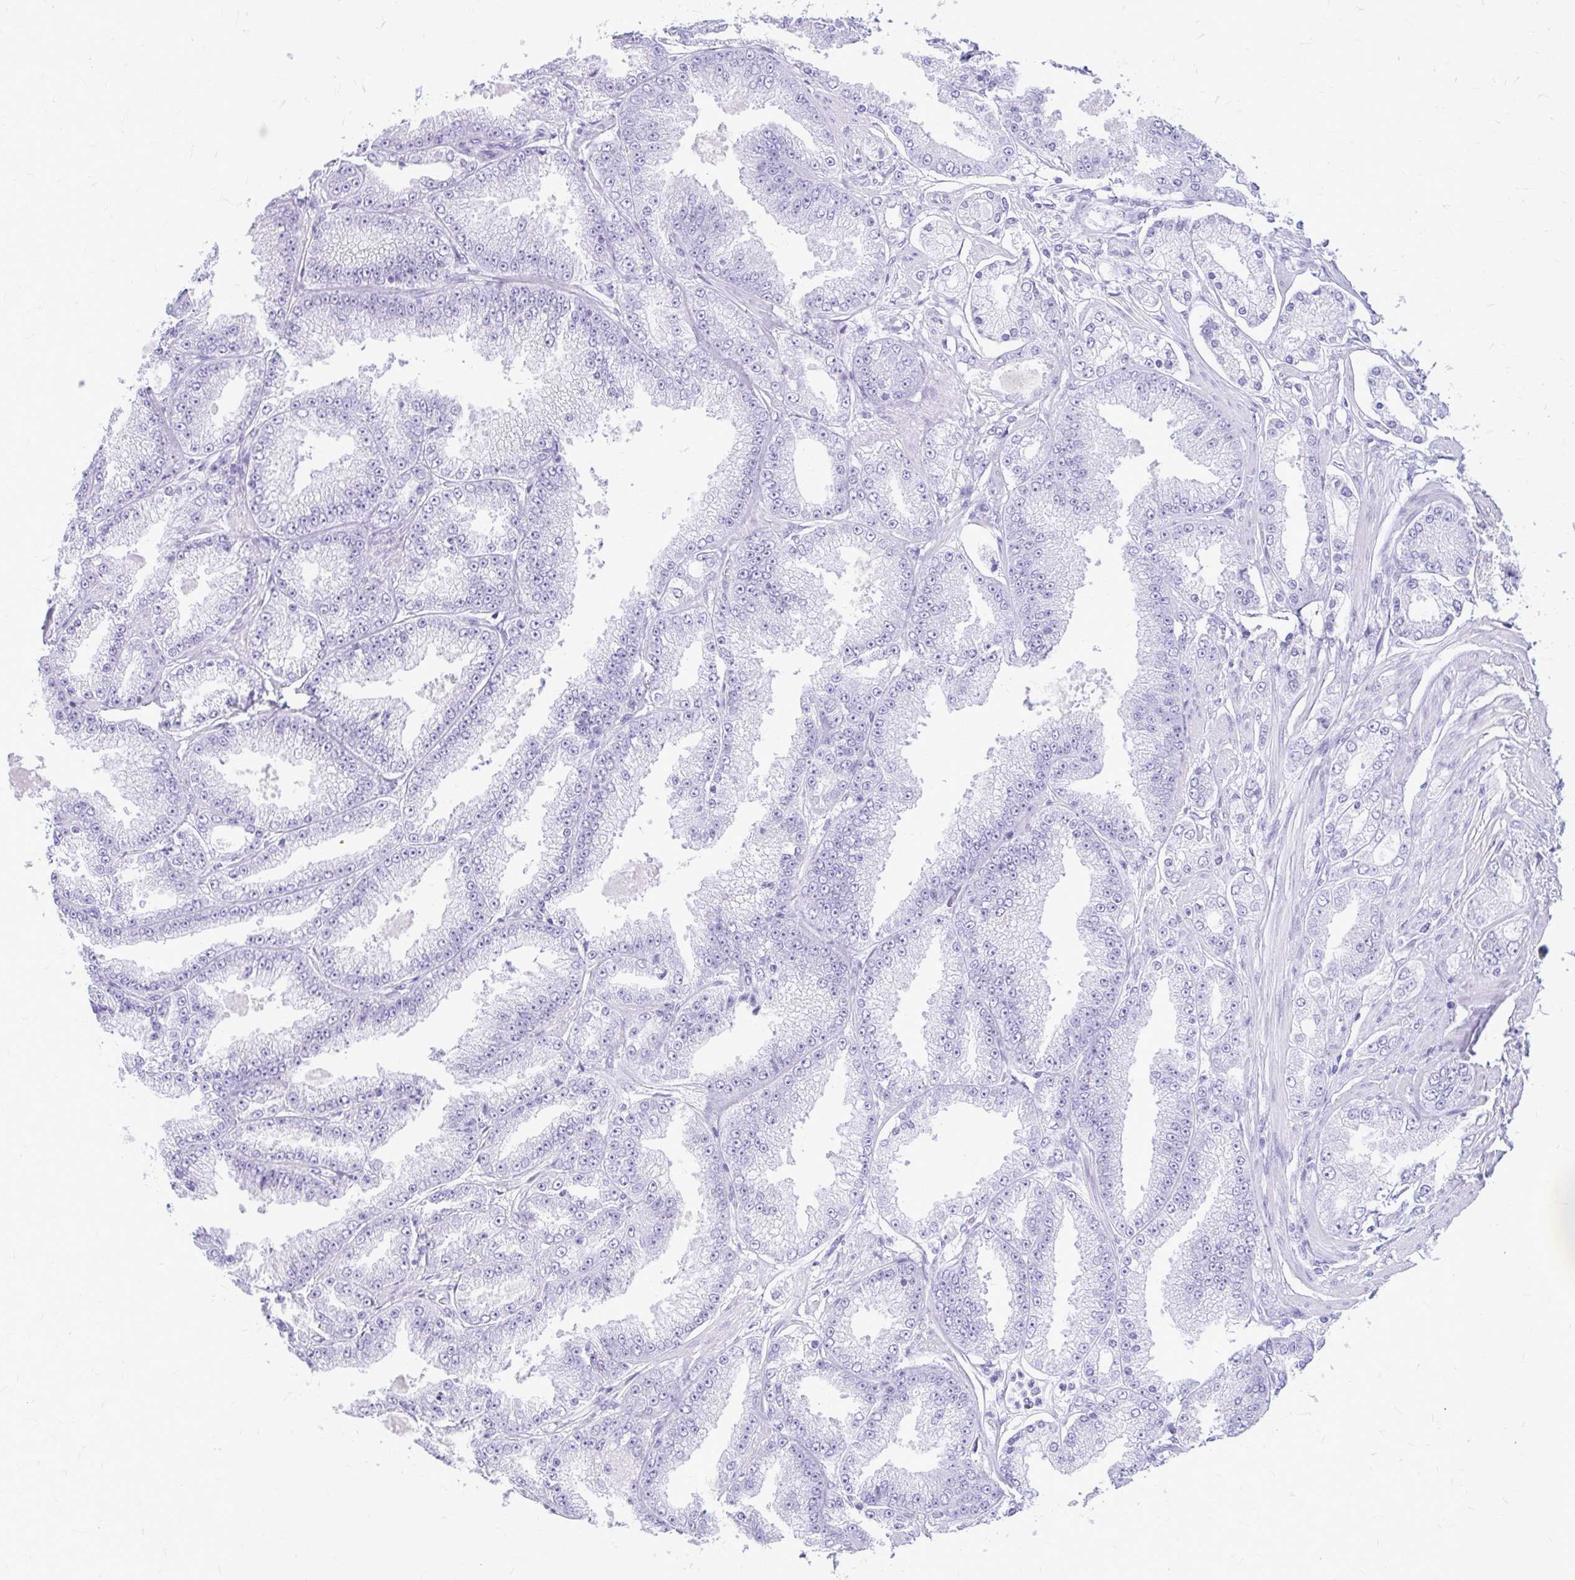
{"staining": {"intensity": "negative", "quantity": "none", "location": "none"}, "tissue": "prostate cancer", "cell_type": "Tumor cells", "image_type": "cancer", "snomed": [{"axis": "morphology", "description": "Adenocarcinoma, High grade"}, {"axis": "topography", "description": "Prostate"}], "caption": "Immunohistochemistry (IHC) histopathology image of neoplastic tissue: prostate adenocarcinoma (high-grade) stained with DAB (3,3'-diaminobenzidine) shows no significant protein expression in tumor cells.", "gene": "KLHDC7A", "patient": {"sex": "male", "age": 68}}